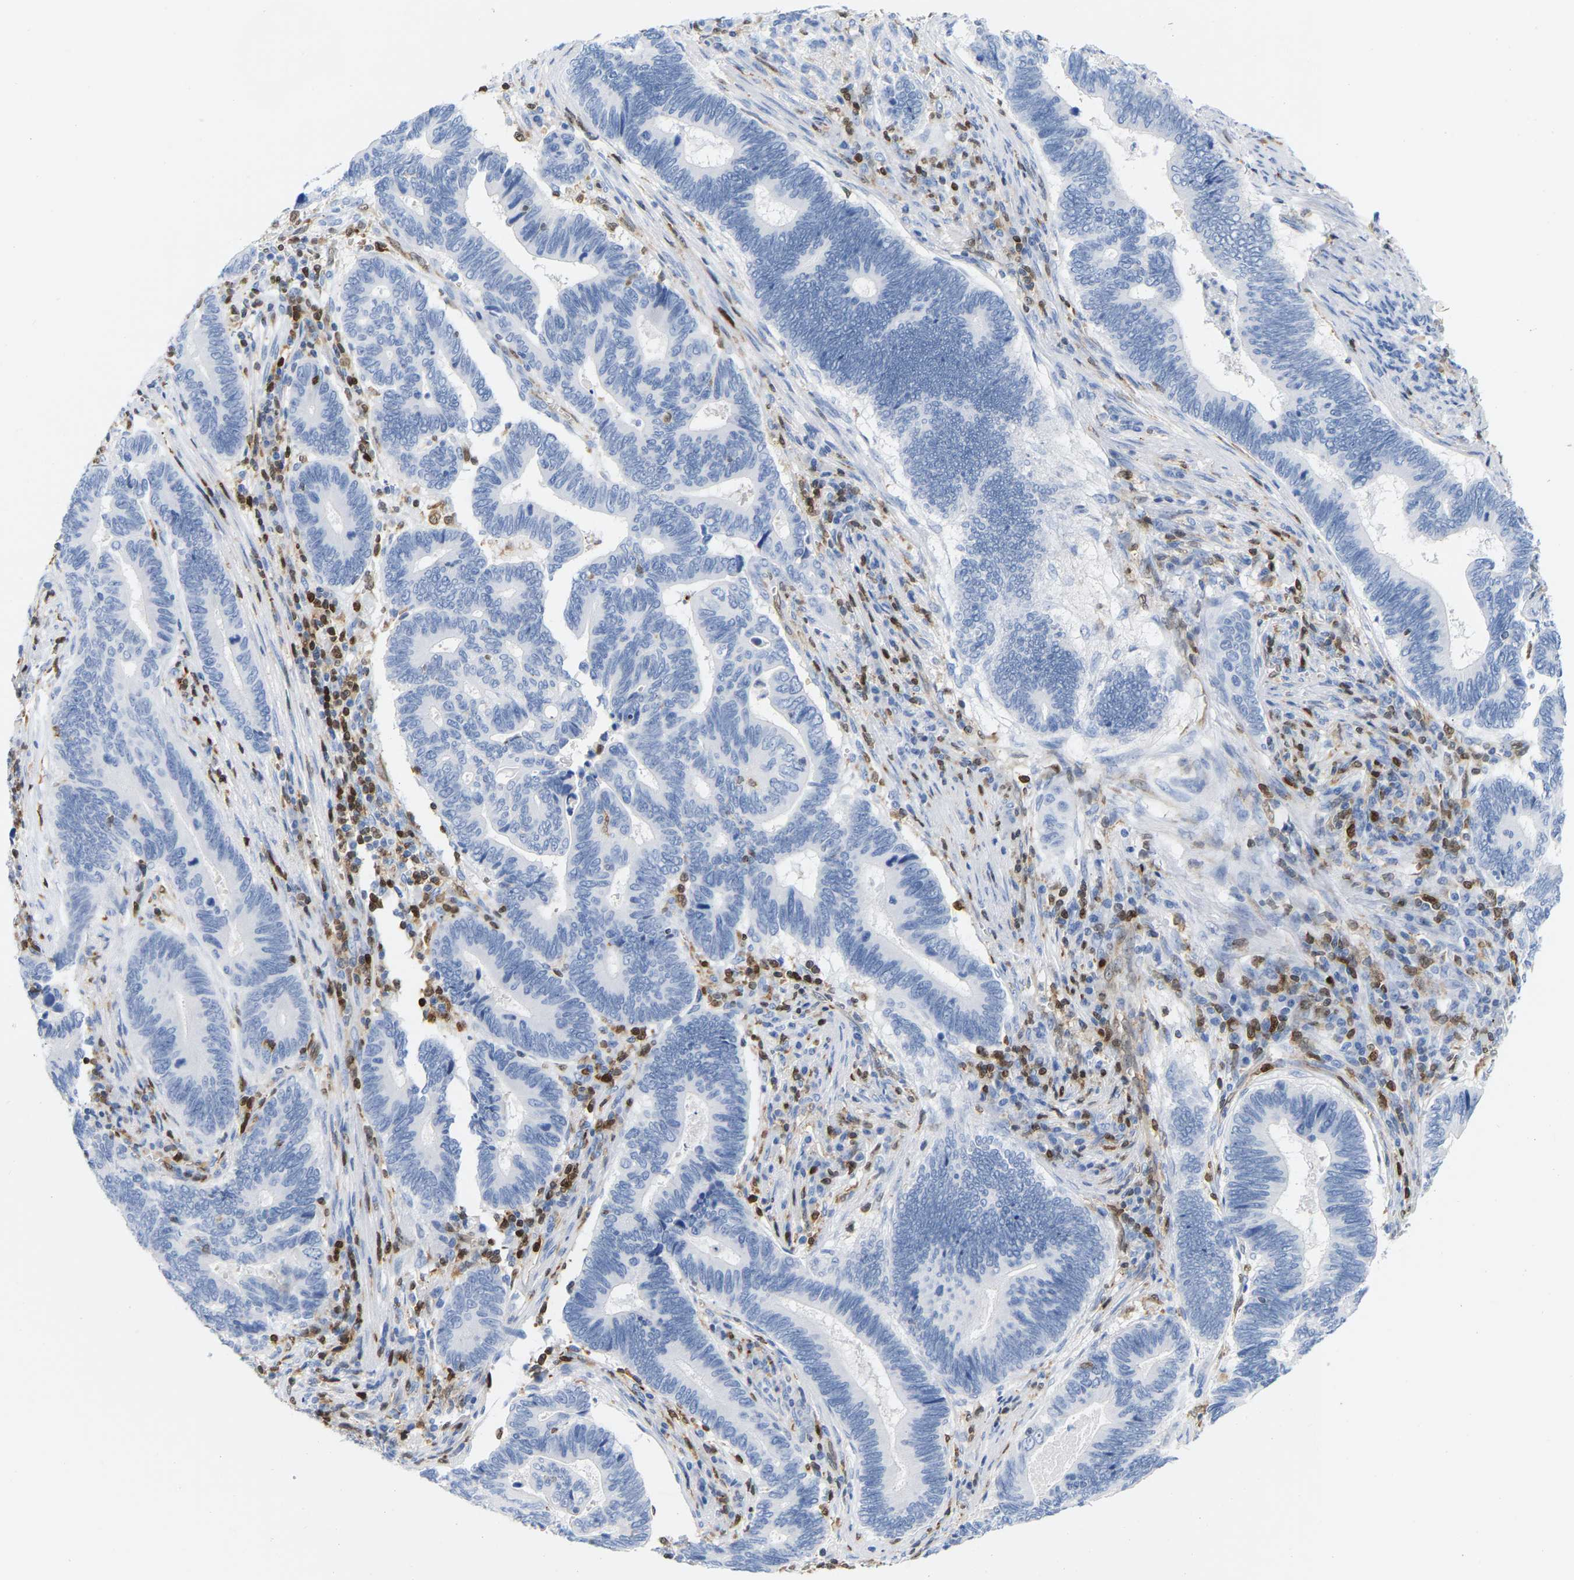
{"staining": {"intensity": "negative", "quantity": "none", "location": "none"}, "tissue": "pancreatic cancer", "cell_type": "Tumor cells", "image_type": "cancer", "snomed": [{"axis": "morphology", "description": "Adenocarcinoma, NOS"}, {"axis": "topography", "description": "Pancreas"}], "caption": "An immunohistochemistry (IHC) image of pancreatic cancer (adenocarcinoma) is shown. There is no staining in tumor cells of pancreatic cancer (adenocarcinoma). (IHC, brightfield microscopy, high magnification).", "gene": "GIMAP4", "patient": {"sex": "female", "age": 70}}